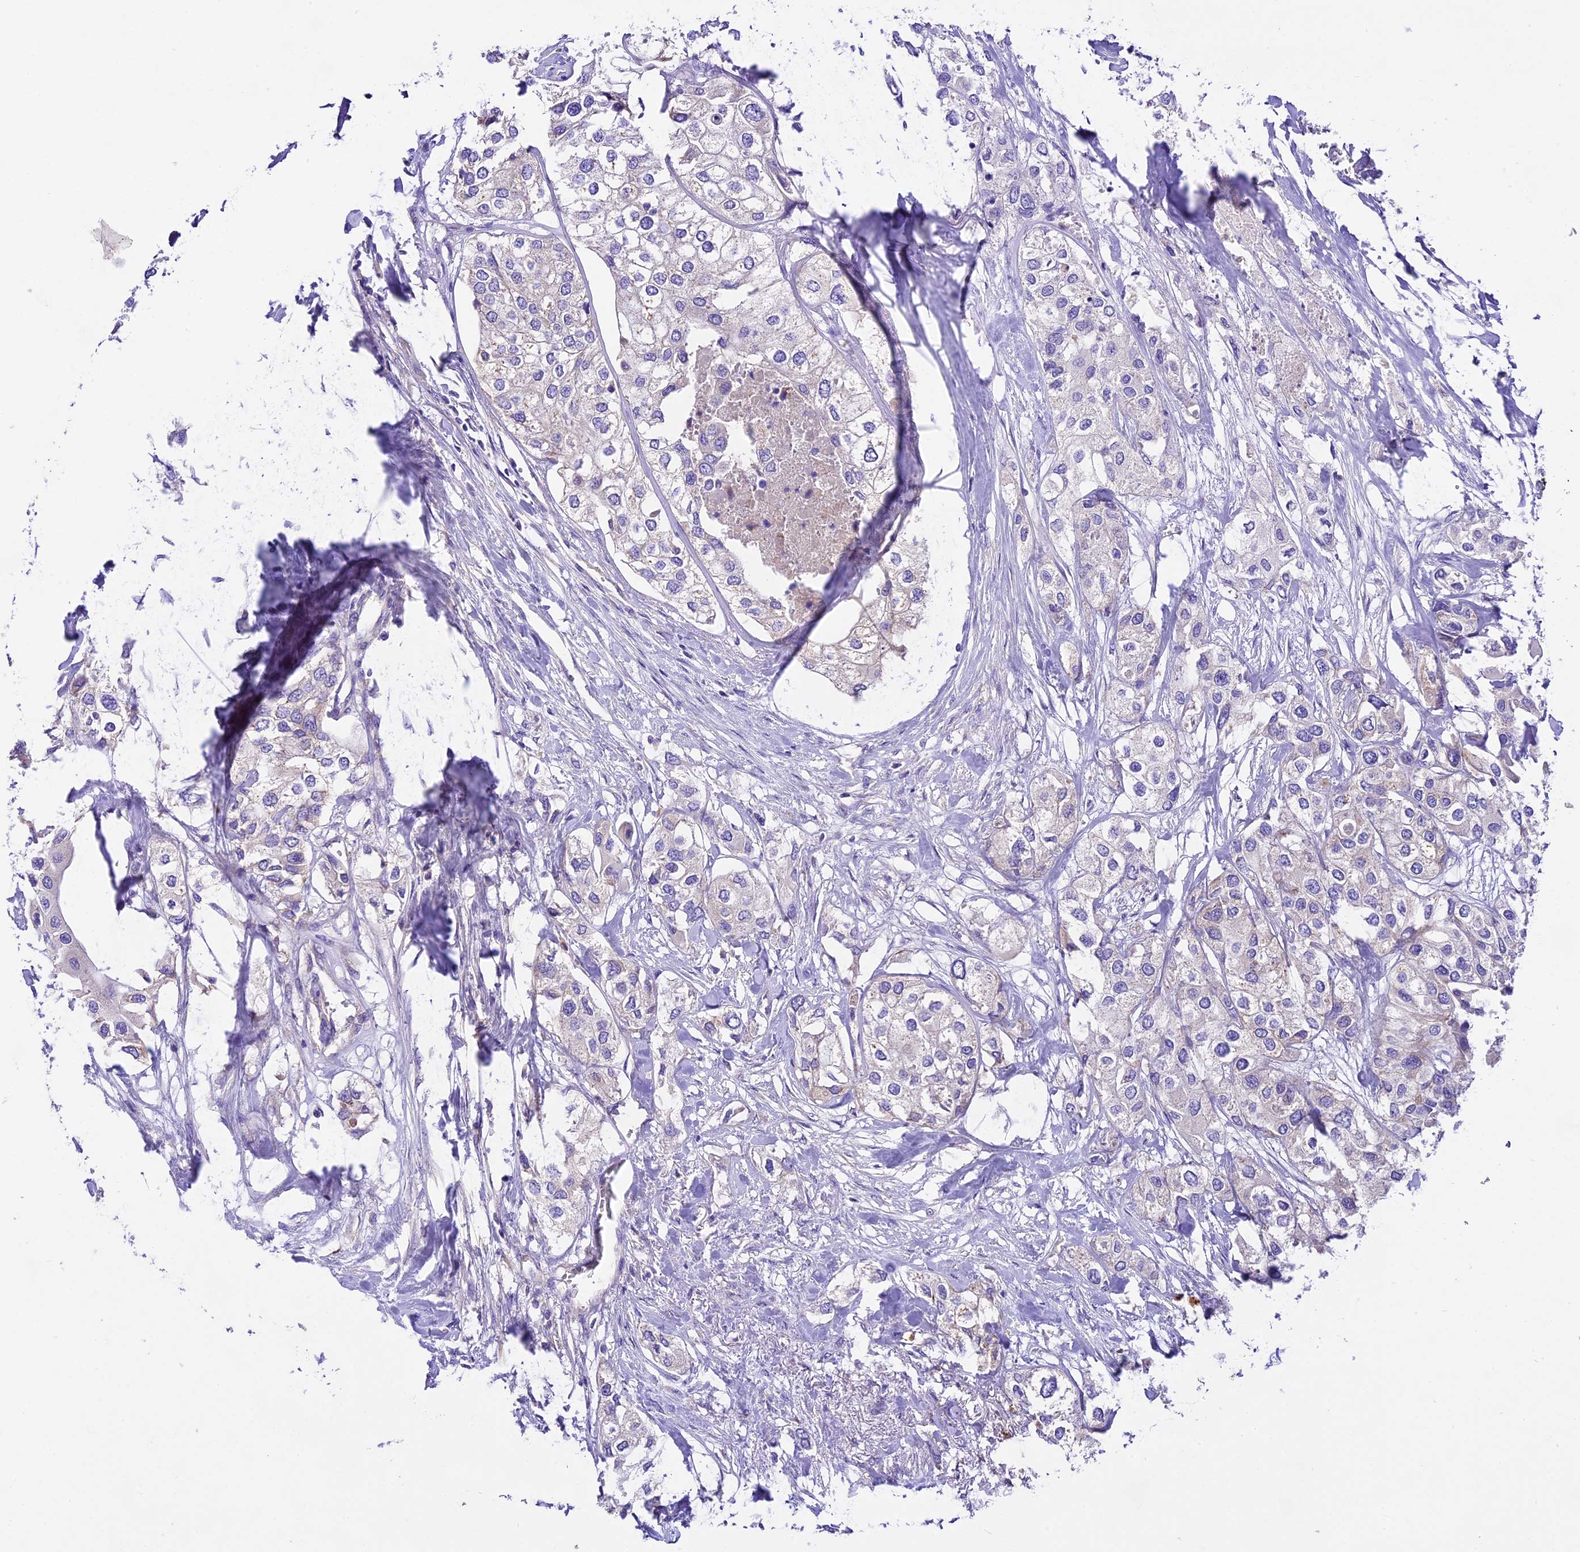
{"staining": {"intensity": "negative", "quantity": "none", "location": "none"}, "tissue": "urothelial cancer", "cell_type": "Tumor cells", "image_type": "cancer", "snomed": [{"axis": "morphology", "description": "Urothelial carcinoma, High grade"}, {"axis": "topography", "description": "Urinary bladder"}], "caption": "The immunohistochemistry micrograph has no significant positivity in tumor cells of urothelial cancer tissue. The staining is performed using DAB brown chromogen with nuclei counter-stained in using hematoxylin.", "gene": "PEMT", "patient": {"sex": "male", "age": 64}}